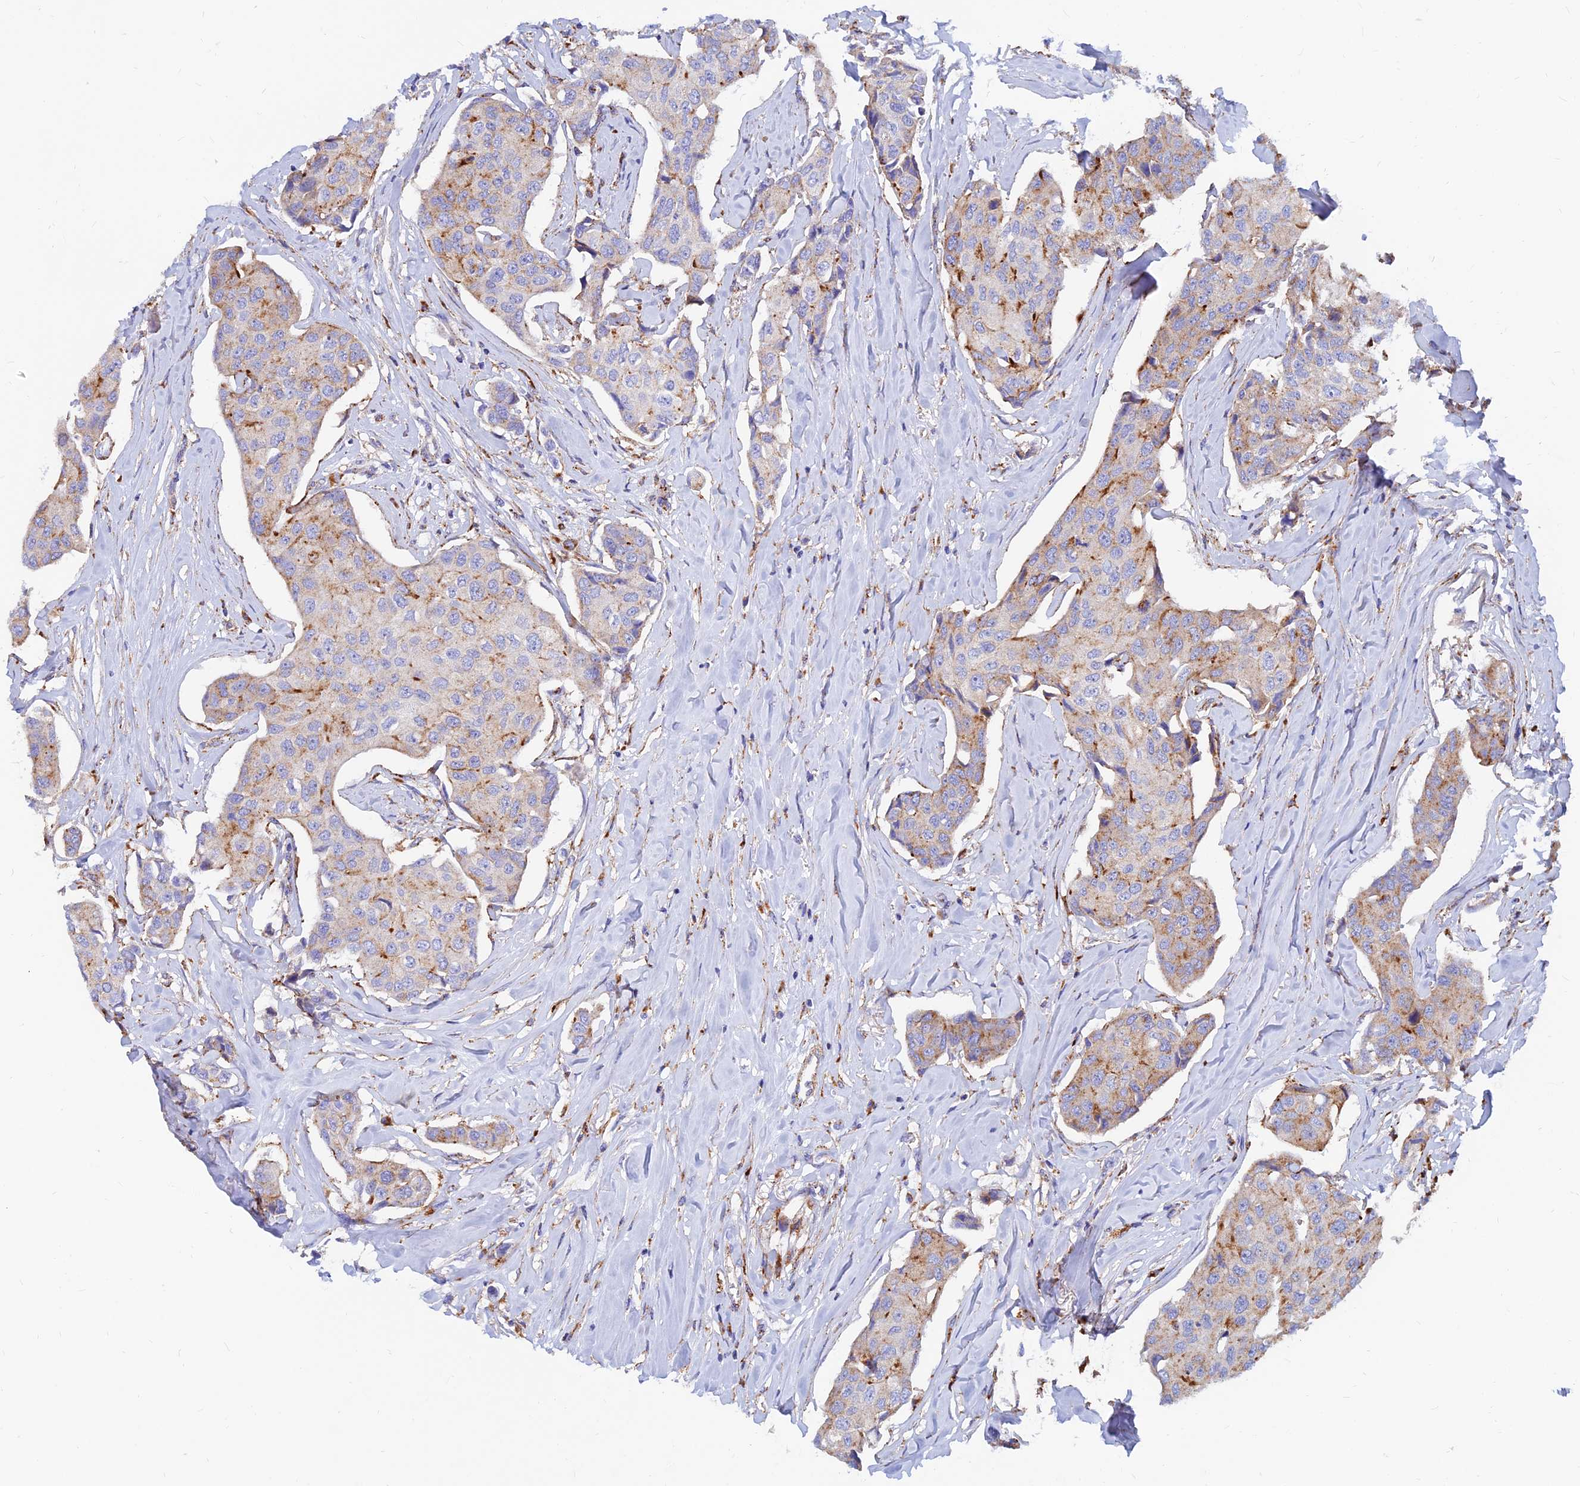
{"staining": {"intensity": "weak", "quantity": "25%-75%", "location": "cytoplasmic/membranous"}, "tissue": "breast cancer", "cell_type": "Tumor cells", "image_type": "cancer", "snomed": [{"axis": "morphology", "description": "Duct carcinoma"}, {"axis": "topography", "description": "Breast"}], "caption": "Tumor cells demonstrate weak cytoplasmic/membranous expression in about 25%-75% of cells in breast cancer (infiltrating ductal carcinoma). The staining is performed using DAB (3,3'-diaminobenzidine) brown chromogen to label protein expression. The nuclei are counter-stained blue using hematoxylin.", "gene": "SPNS1", "patient": {"sex": "female", "age": 80}}